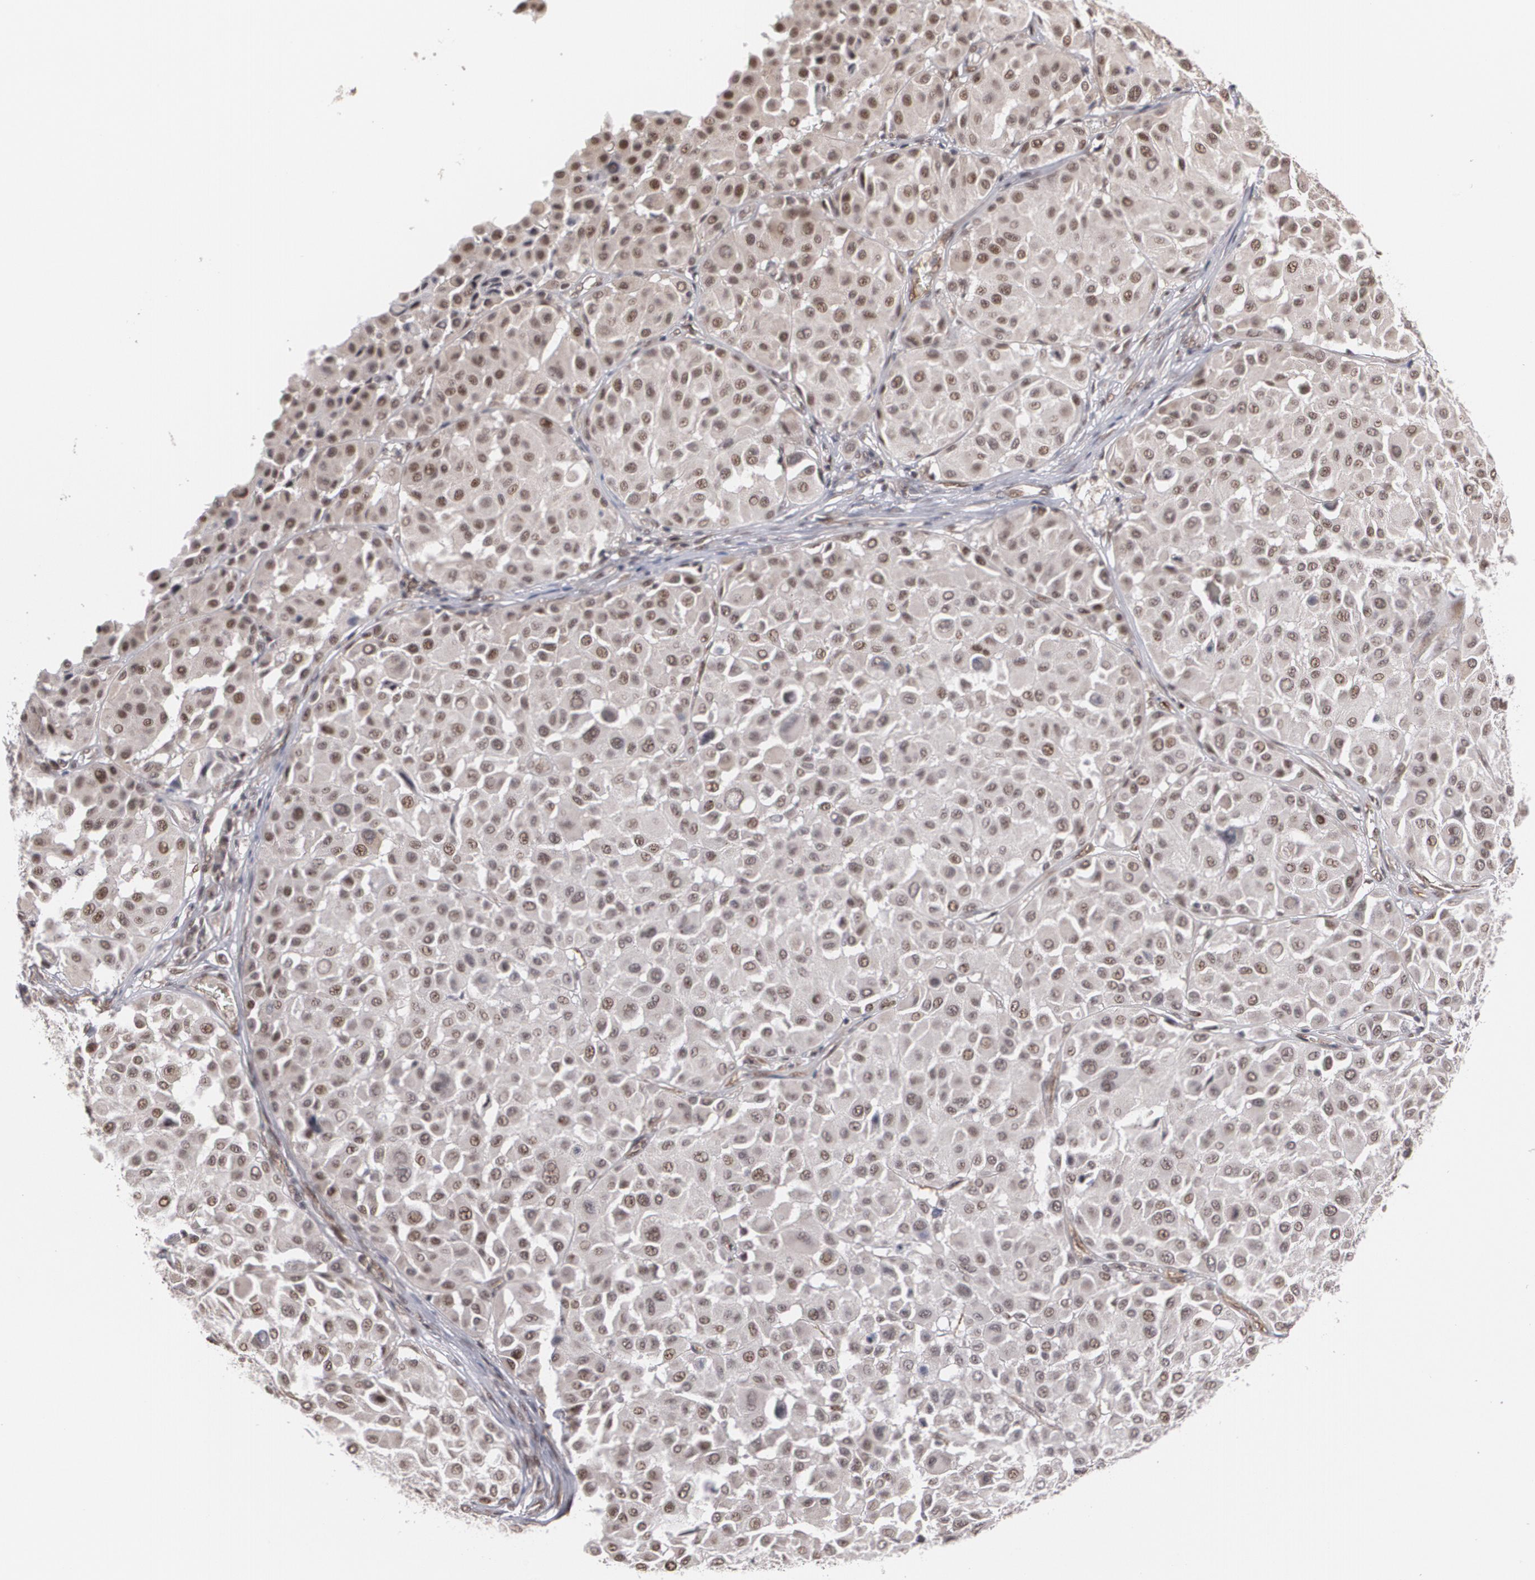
{"staining": {"intensity": "moderate", "quantity": ">75%", "location": "cytoplasmic/membranous,nuclear"}, "tissue": "melanoma", "cell_type": "Tumor cells", "image_type": "cancer", "snomed": [{"axis": "morphology", "description": "Malignant melanoma, Metastatic site"}, {"axis": "topography", "description": "Soft tissue"}], "caption": "A medium amount of moderate cytoplasmic/membranous and nuclear staining is present in approximately >75% of tumor cells in melanoma tissue. Using DAB (3,3'-diaminobenzidine) (brown) and hematoxylin (blue) stains, captured at high magnification using brightfield microscopy.", "gene": "ZNF75A", "patient": {"sex": "male", "age": 41}}